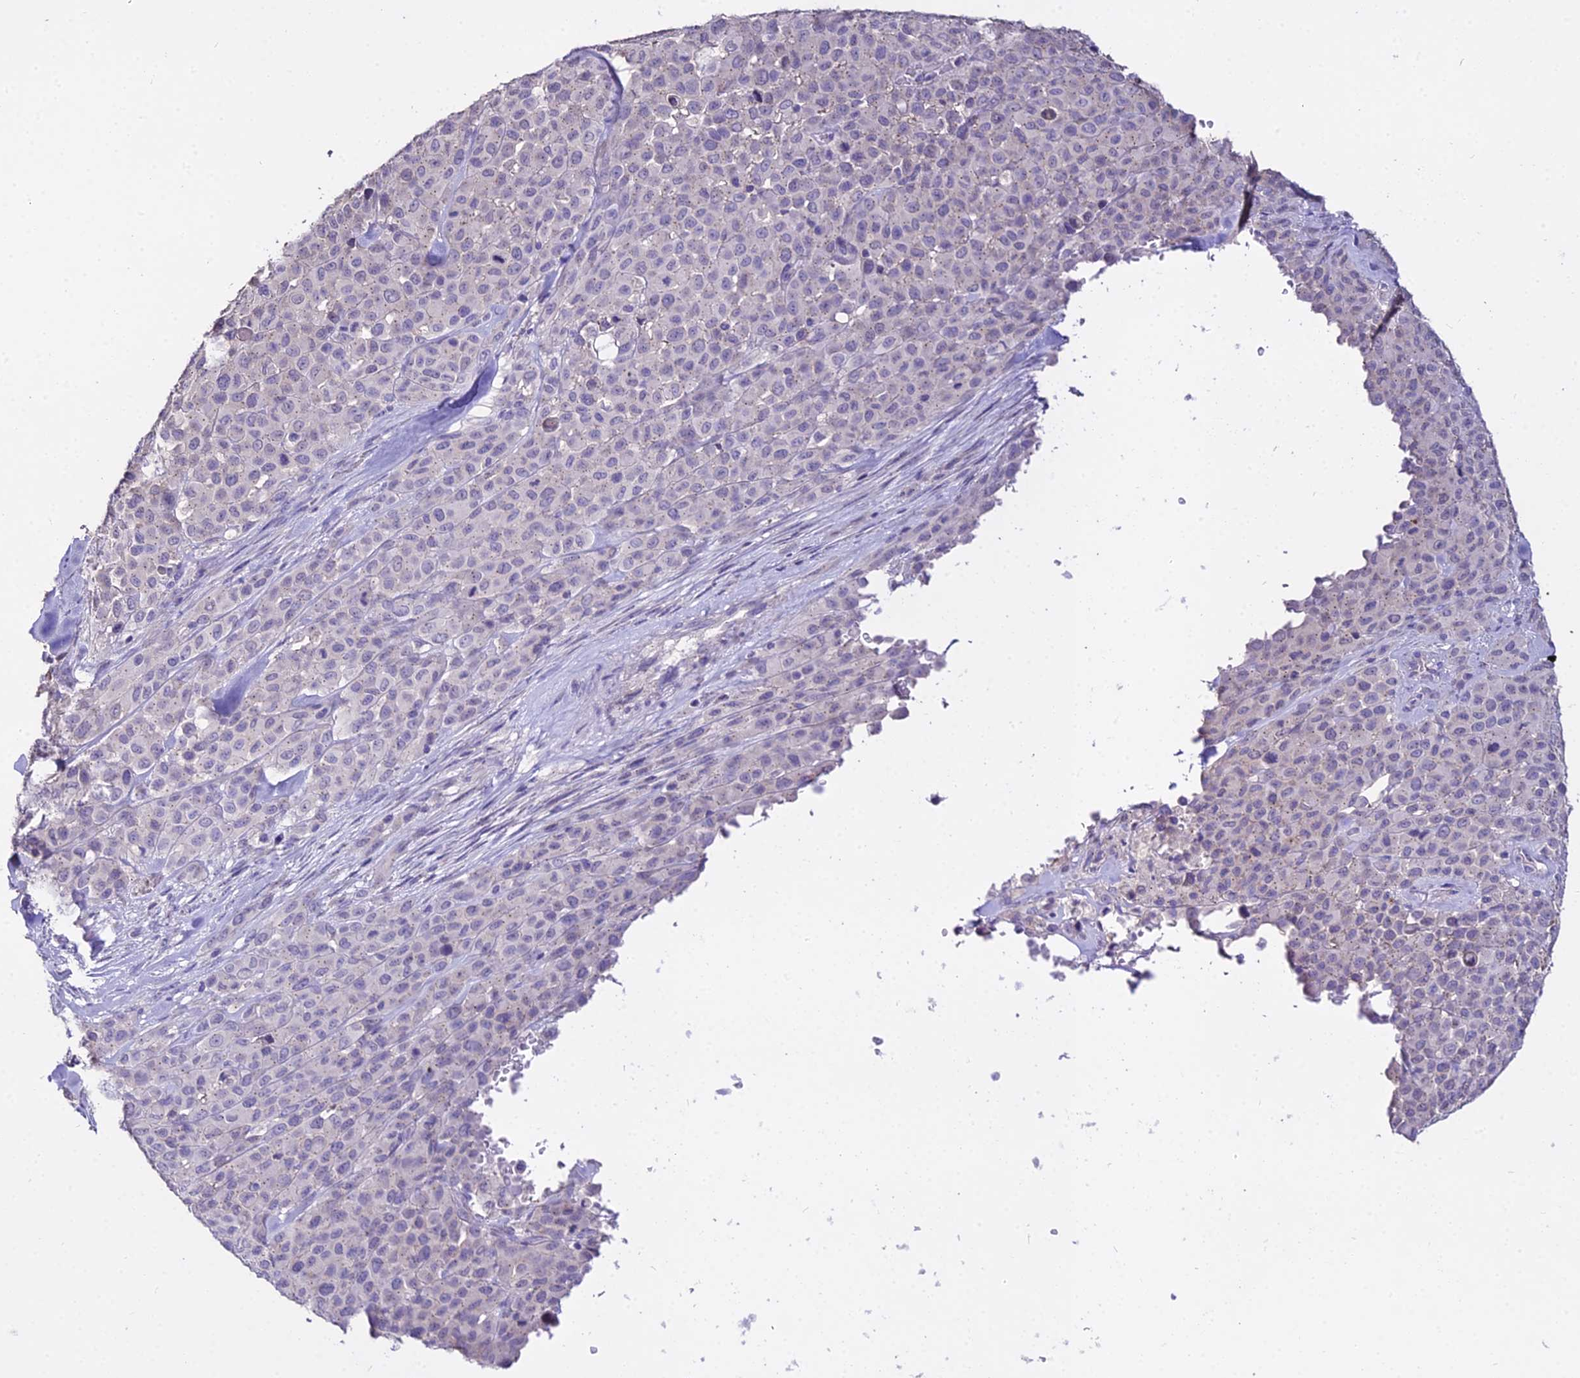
{"staining": {"intensity": "negative", "quantity": "none", "location": "none"}, "tissue": "melanoma", "cell_type": "Tumor cells", "image_type": "cancer", "snomed": [{"axis": "morphology", "description": "Malignant melanoma, Metastatic site"}, {"axis": "topography", "description": "Skin"}], "caption": "Immunohistochemical staining of human malignant melanoma (metastatic site) demonstrates no significant expression in tumor cells.", "gene": "GLYAT", "patient": {"sex": "female", "age": 81}}